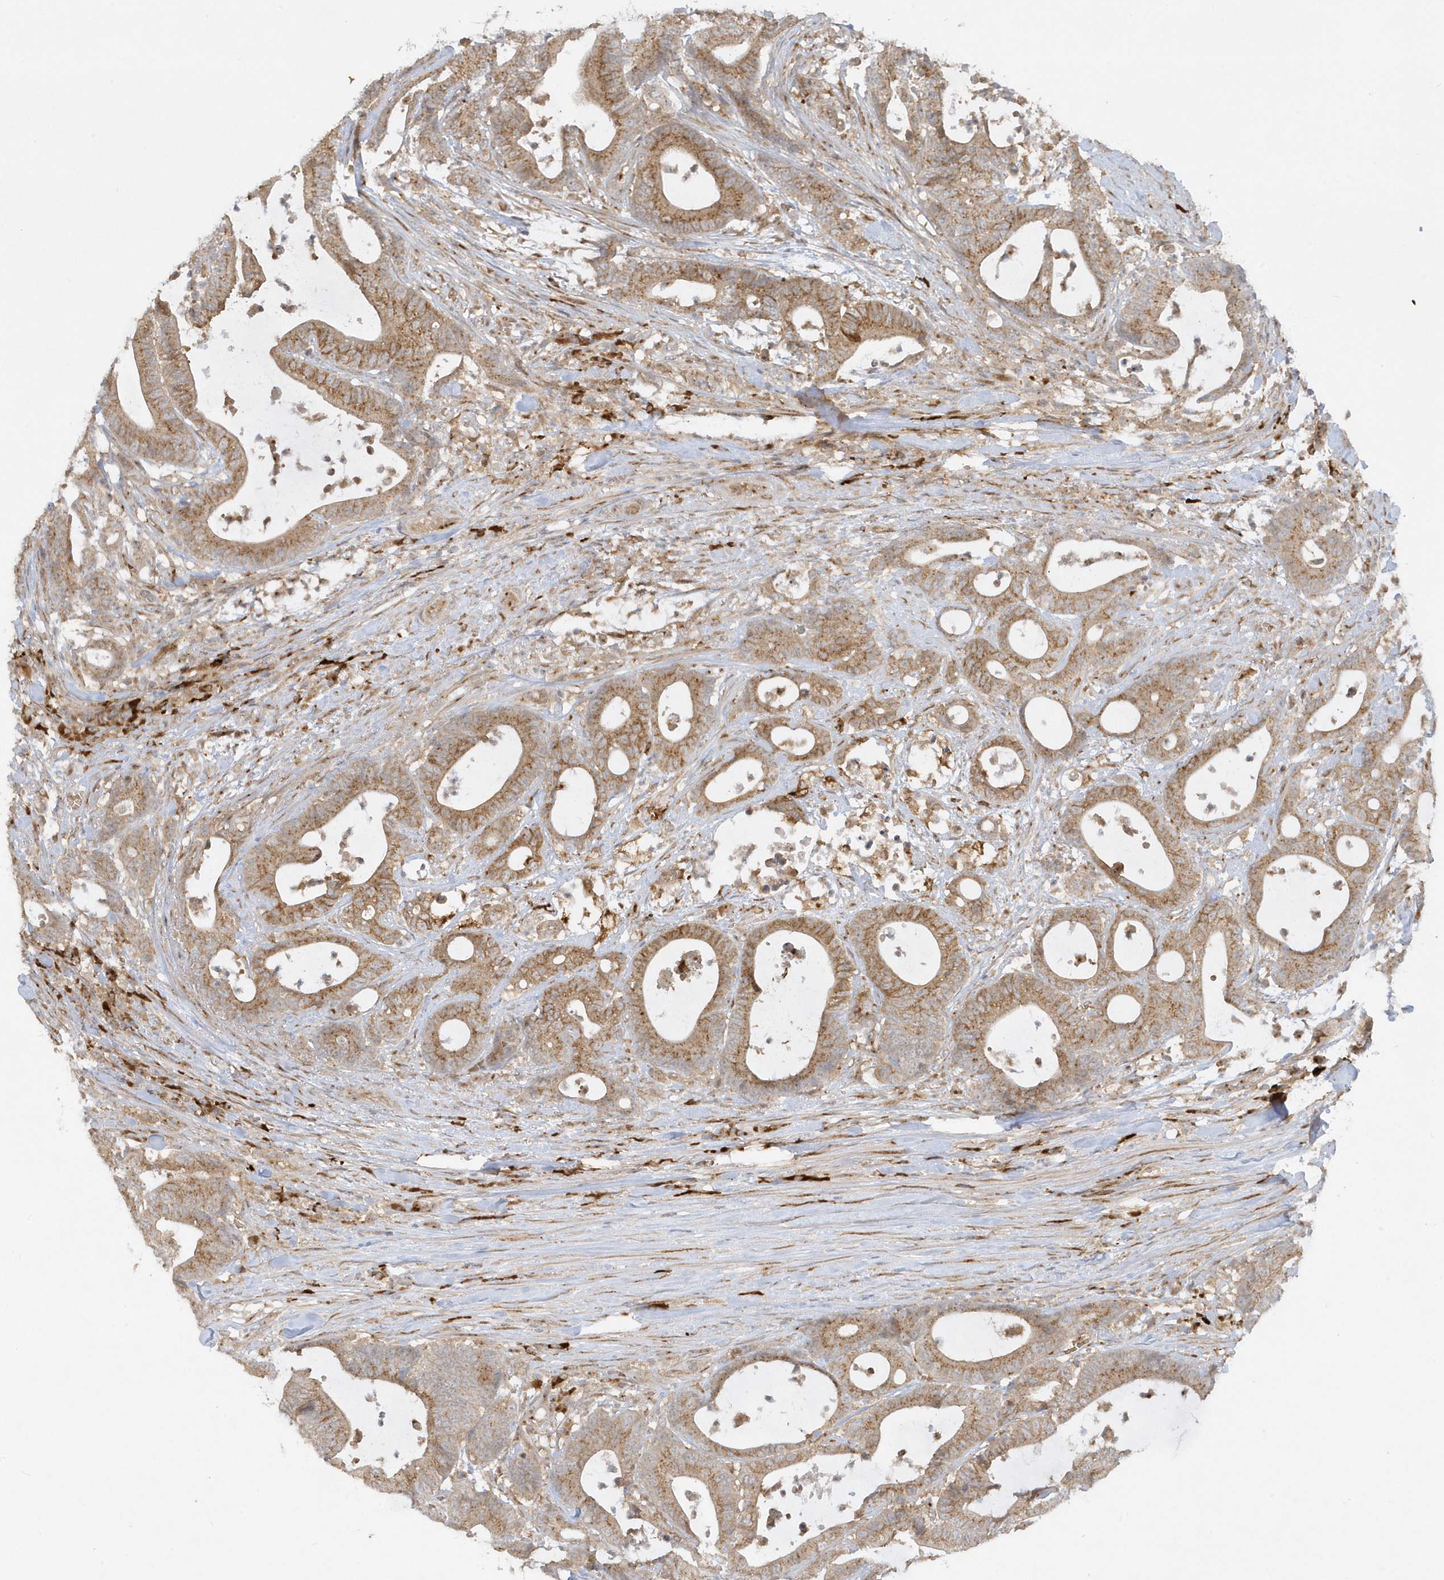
{"staining": {"intensity": "moderate", "quantity": ">75%", "location": "cytoplasmic/membranous"}, "tissue": "colorectal cancer", "cell_type": "Tumor cells", "image_type": "cancer", "snomed": [{"axis": "morphology", "description": "Adenocarcinoma, NOS"}, {"axis": "topography", "description": "Colon"}], "caption": "Tumor cells show medium levels of moderate cytoplasmic/membranous positivity in about >75% of cells in human colorectal cancer (adenocarcinoma). (DAB IHC, brown staining for protein, blue staining for nuclei).", "gene": "RPP40", "patient": {"sex": "female", "age": 84}}